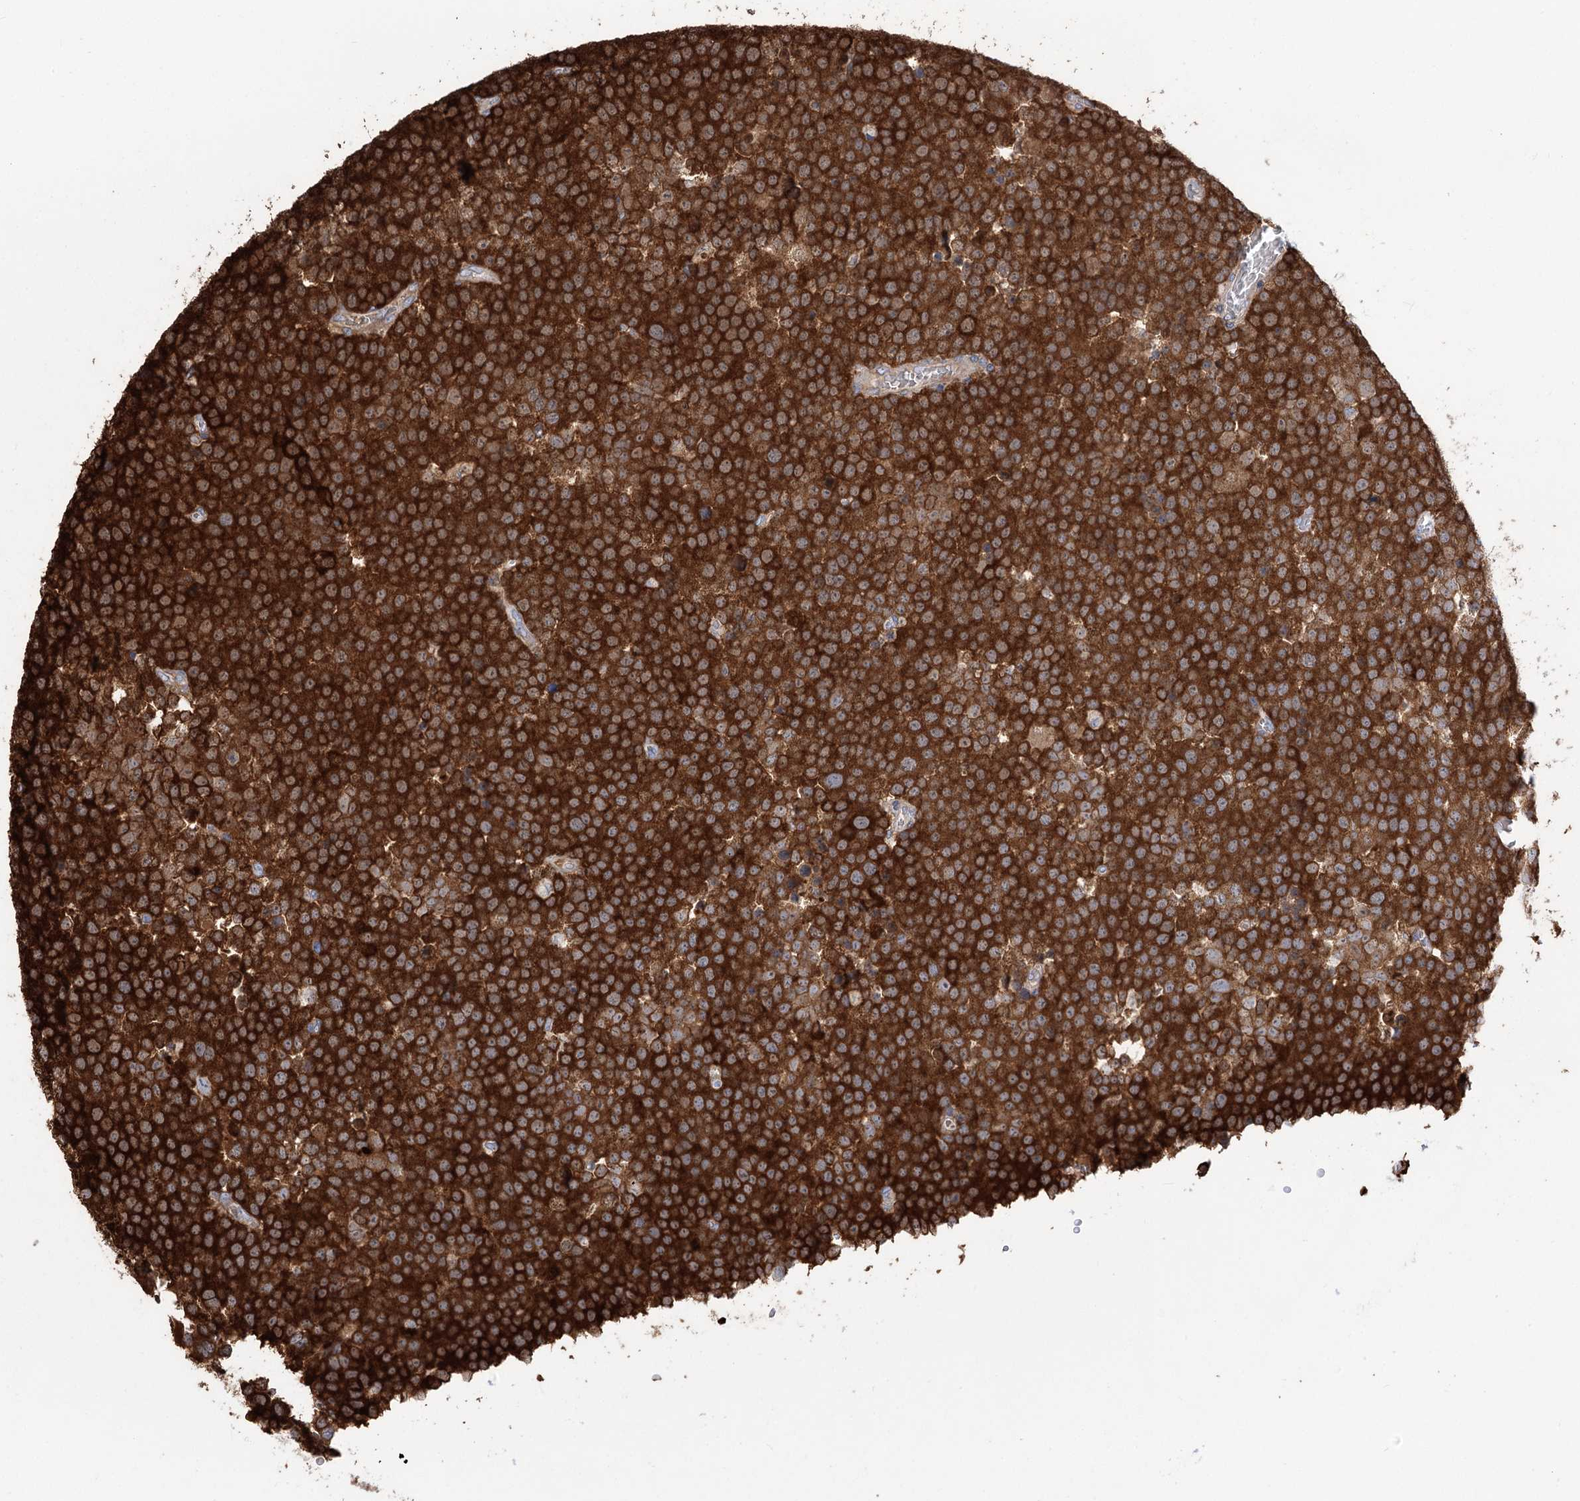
{"staining": {"intensity": "strong", "quantity": ">75%", "location": "cytoplasmic/membranous"}, "tissue": "testis cancer", "cell_type": "Tumor cells", "image_type": "cancer", "snomed": [{"axis": "morphology", "description": "Seminoma, NOS"}, {"axis": "topography", "description": "Testis"}], "caption": "A high amount of strong cytoplasmic/membranous positivity is seen in about >75% of tumor cells in testis seminoma tissue. (Stains: DAB in brown, nuclei in blue, Microscopy: brightfield microscopy at high magnification).", "gene": "STT3B", "patient": {"sex": "male", "age": 71}}